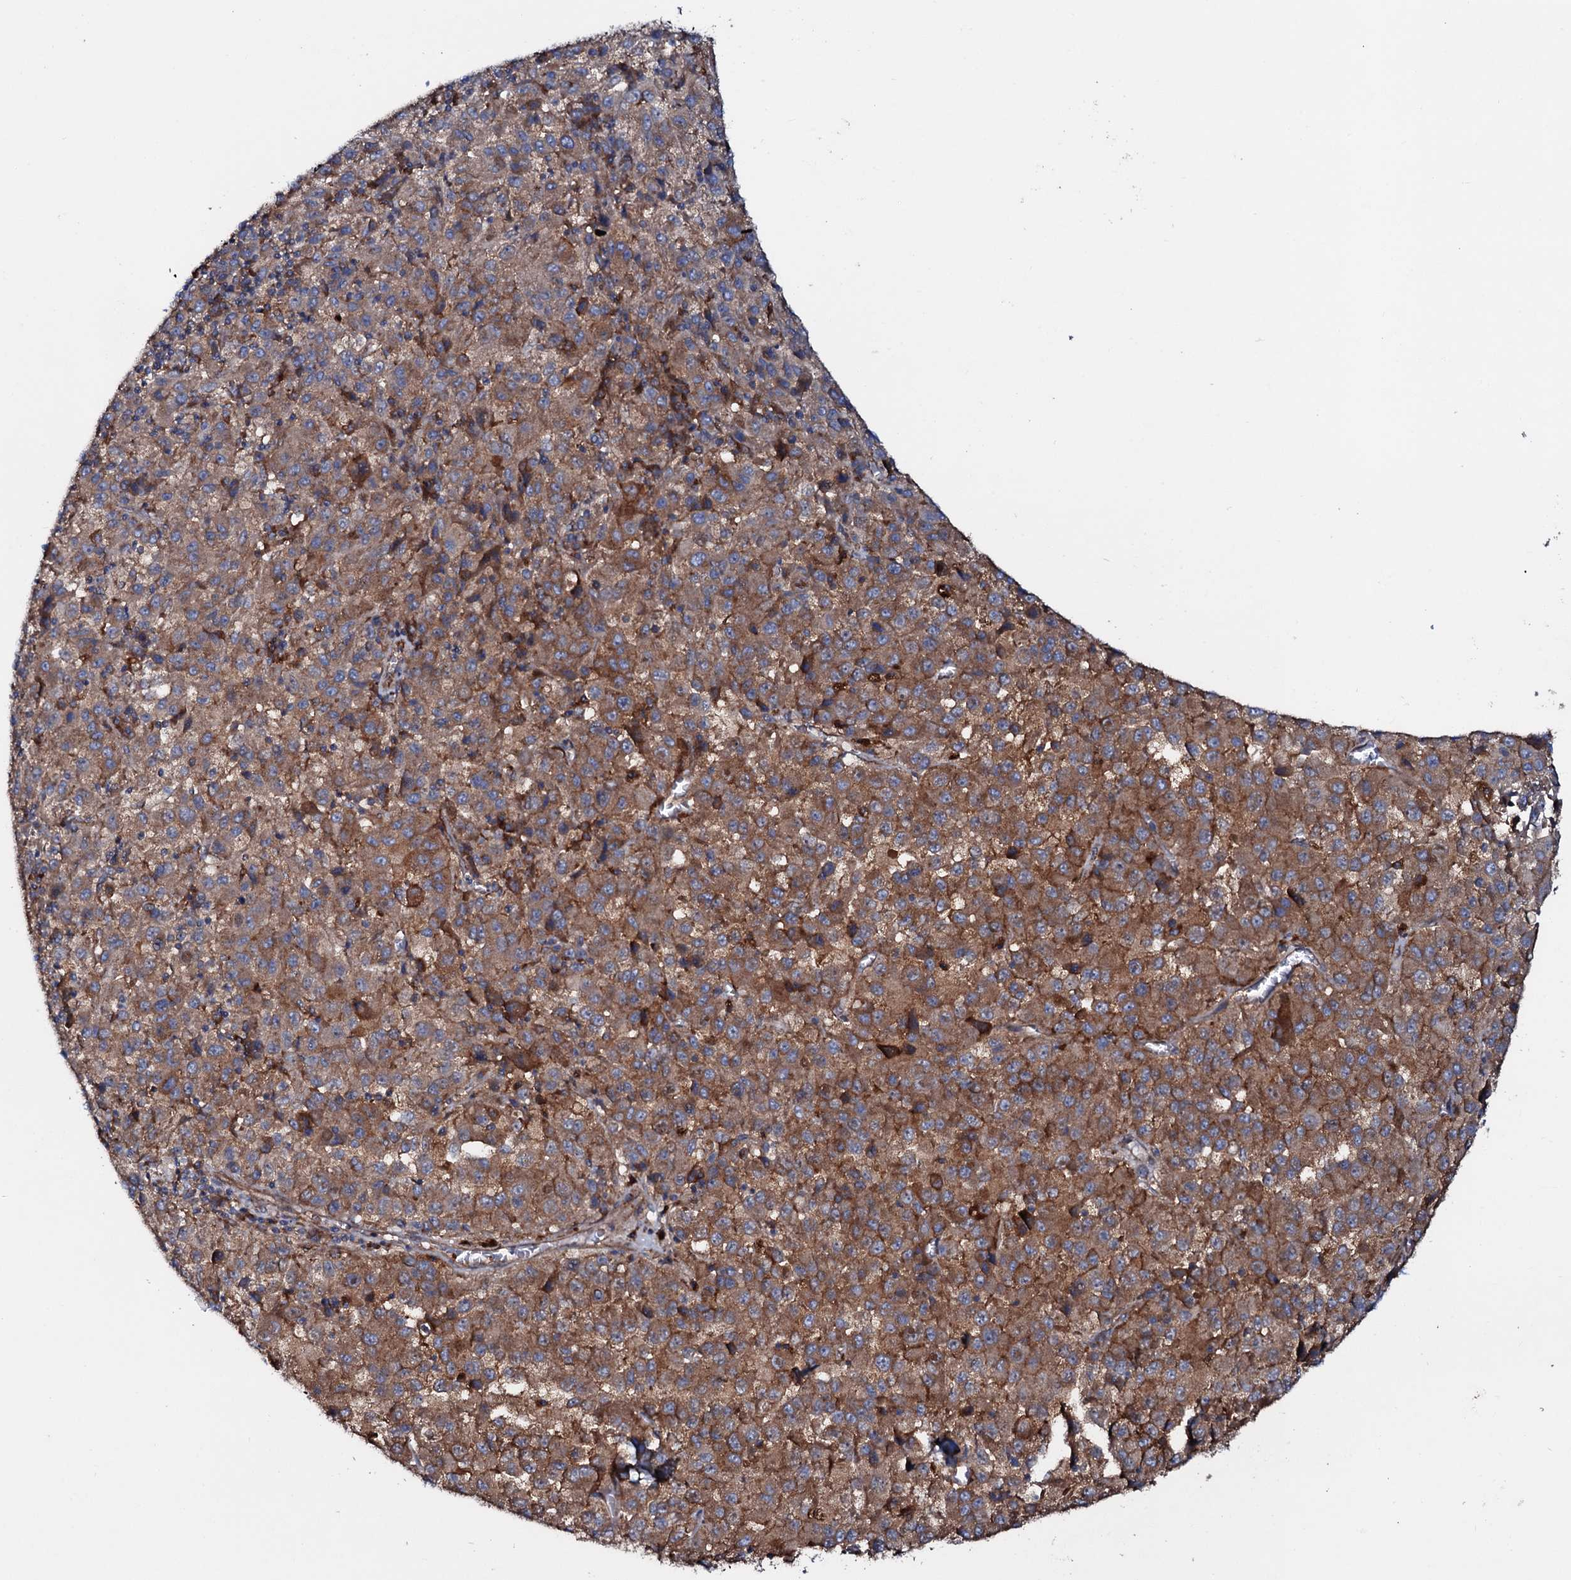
{"staining": {"intensity": "moderate", "quantity": "25%-75%", "location": "cytoplasmic/membranous"}, "tissue": "melanoma", "cell_type": "Tumor cells", "image_type": "cancer", "snomed": [{"axis": "morphology", "description": "Malignant melanoma, Metastatic site"}, {"axis": "topography", "description": "Lung"}], "caption": "This image shows melanoma stained with immunohistochemistry to label a protein in brown. The cytoplasmic/membranous of tumor cells show moderate positivity for the protein. Nuclei are counter-stained blue.", "gene": "P2RX4", "patient": {"sex": "male", "age": 64}}